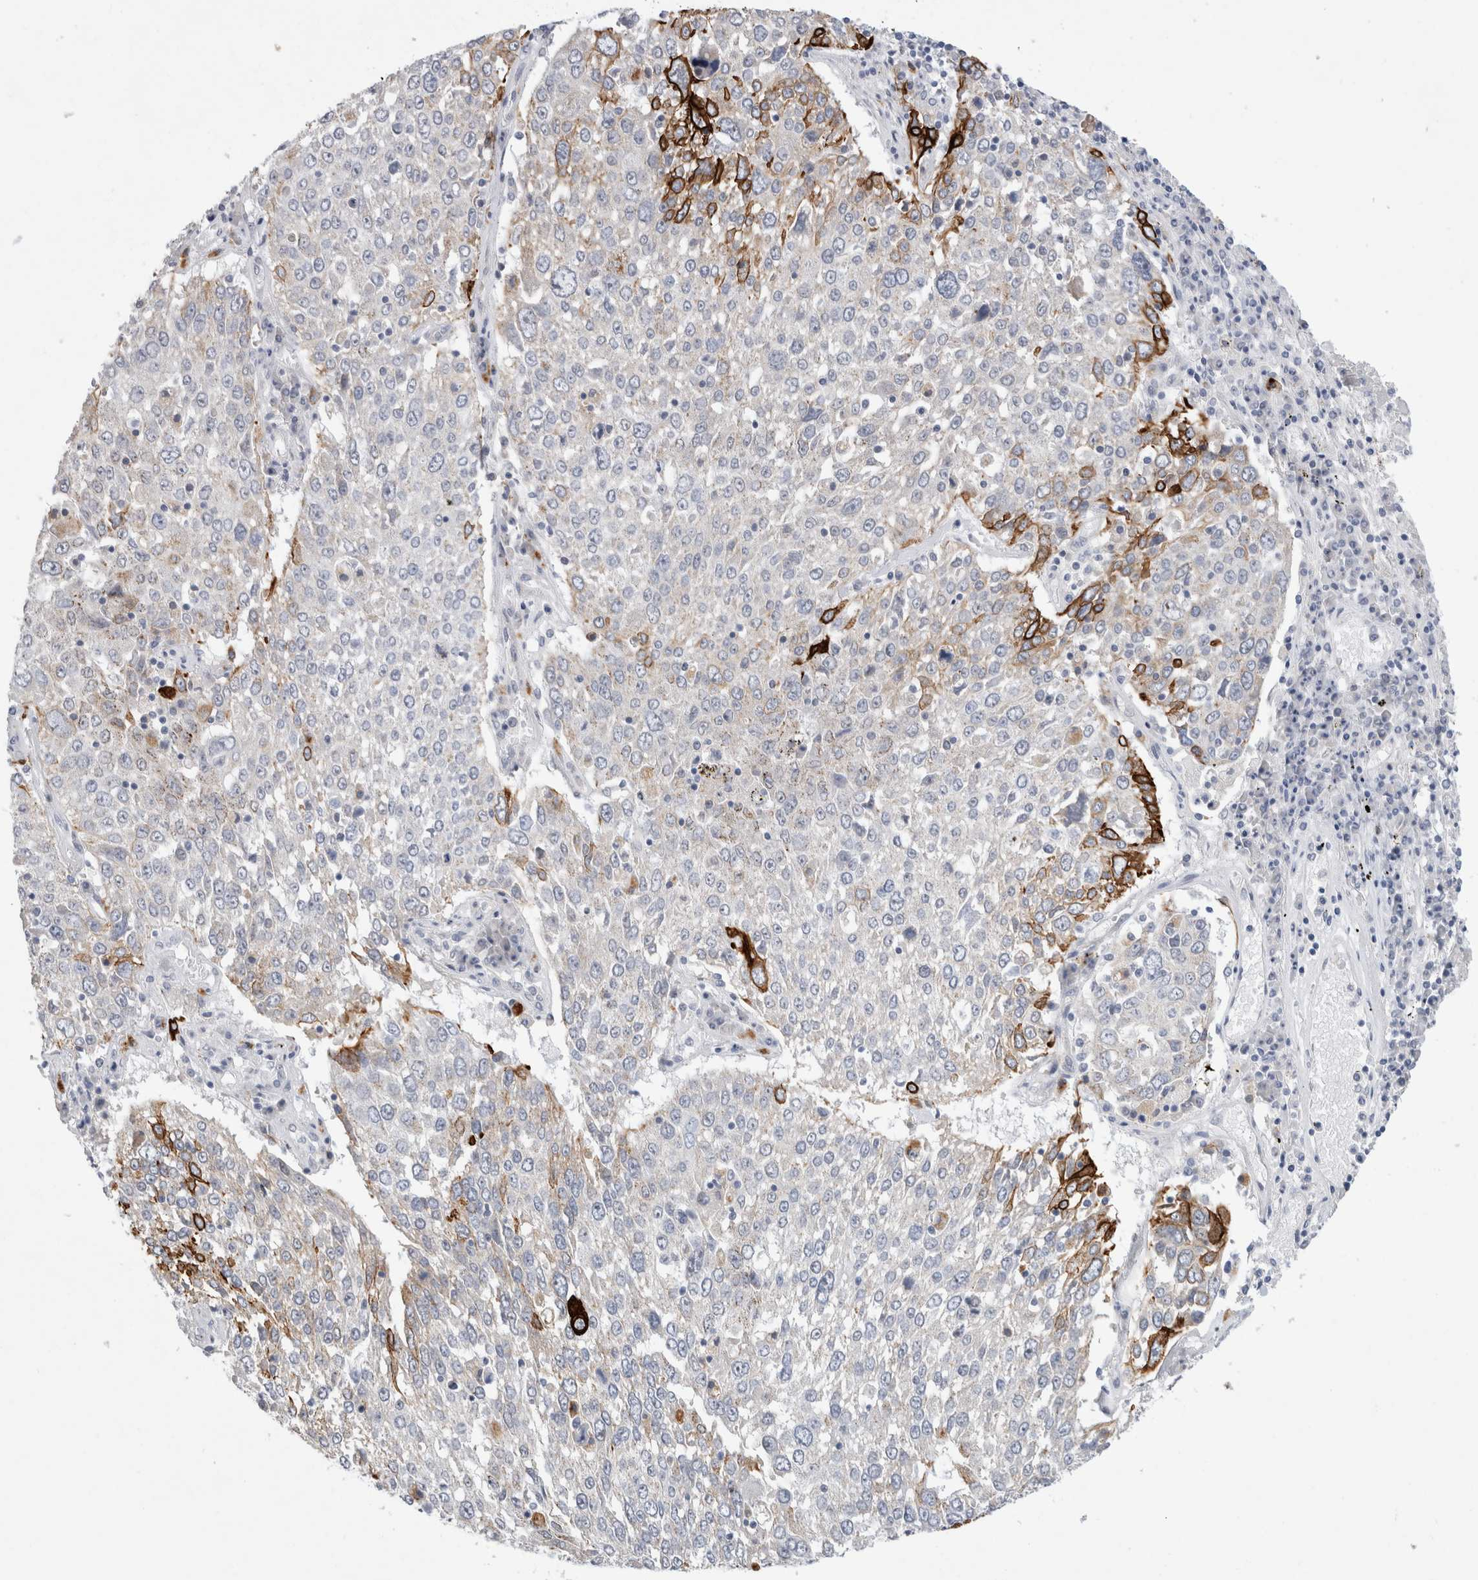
{"staining": {"intensity": "strong", "quantity": "<25%", "location": "cytoplasmic/membranous"}, "tissue": "lung cancer", "cell_type": "Tumor cells", "image_type": "cancer", "snomed": [{"axis": "morphology", "description": "Squamous cell carcinoma, NOS"}, {"axis": "topography", "description": "Lung"}], "caption": "Protein expression analysis of human lung cancer reveals strong cytoplasmic/membranous positivity in about <25% of tumor cells.", "gene": "GAA", "patient": {"sex": "male", "age": 65}}